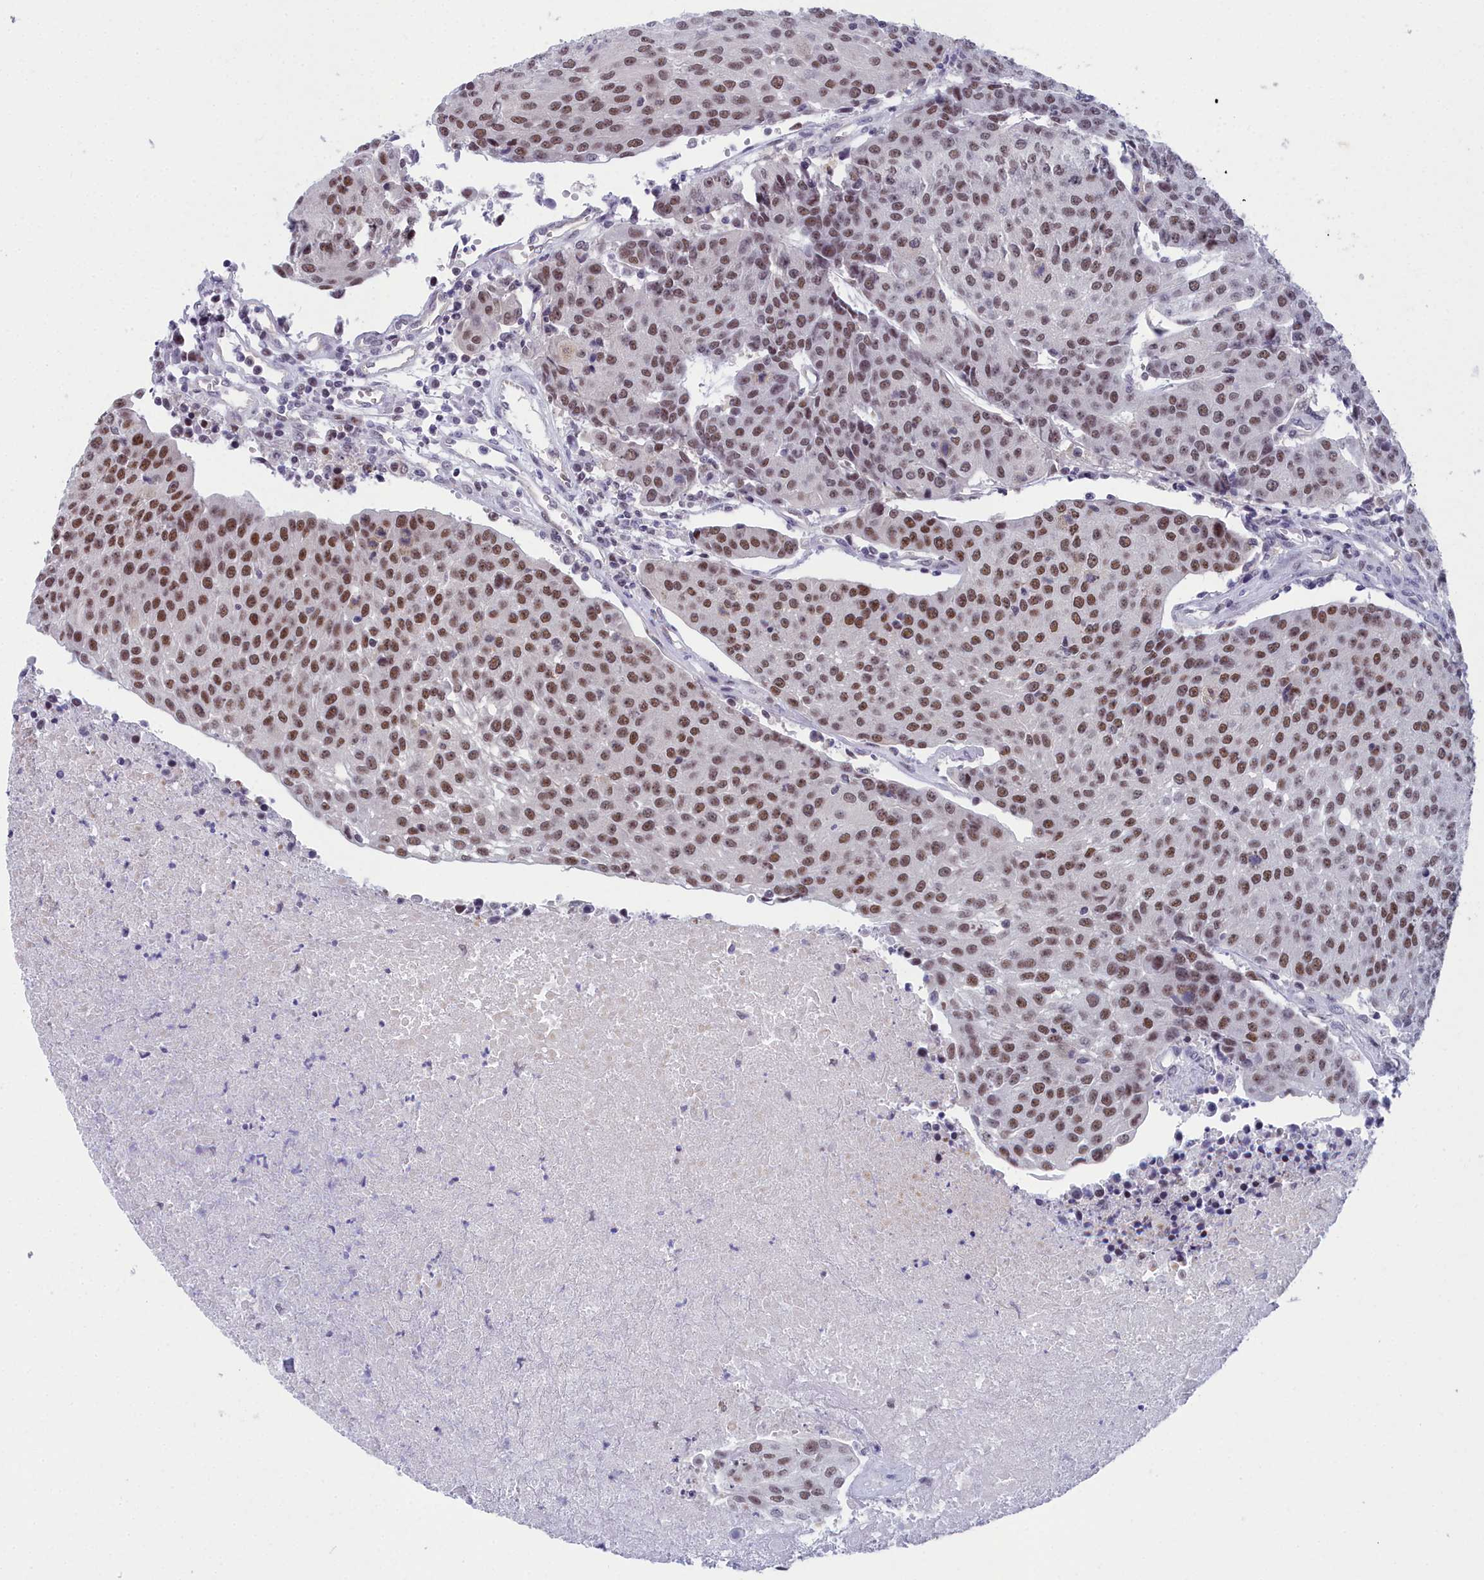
{"staining": {"intensity": "strong", "quantity": "25%-75%", "location": "nuclear"}, "tissue": "urothelial cancer", "cell_type": "Tumor cells", "image_type": "cancer", "snomed": [{"axis": "morphology", "description": "Urothelial carcinoma, High grade"}, {"axis": "topography", "description": "Urinary bladder"}], "caption": "Urothelial carcinoma (high-grade) was stained to show a protein in brown. There is high levels of strong nuclear staining in about 25%-75% of tumor cells. (brown staining indicates protein expression, while blue staining denotes nuclei).", "gene": "CCDC97", "patient": {"sex": "female", "age": 85}}